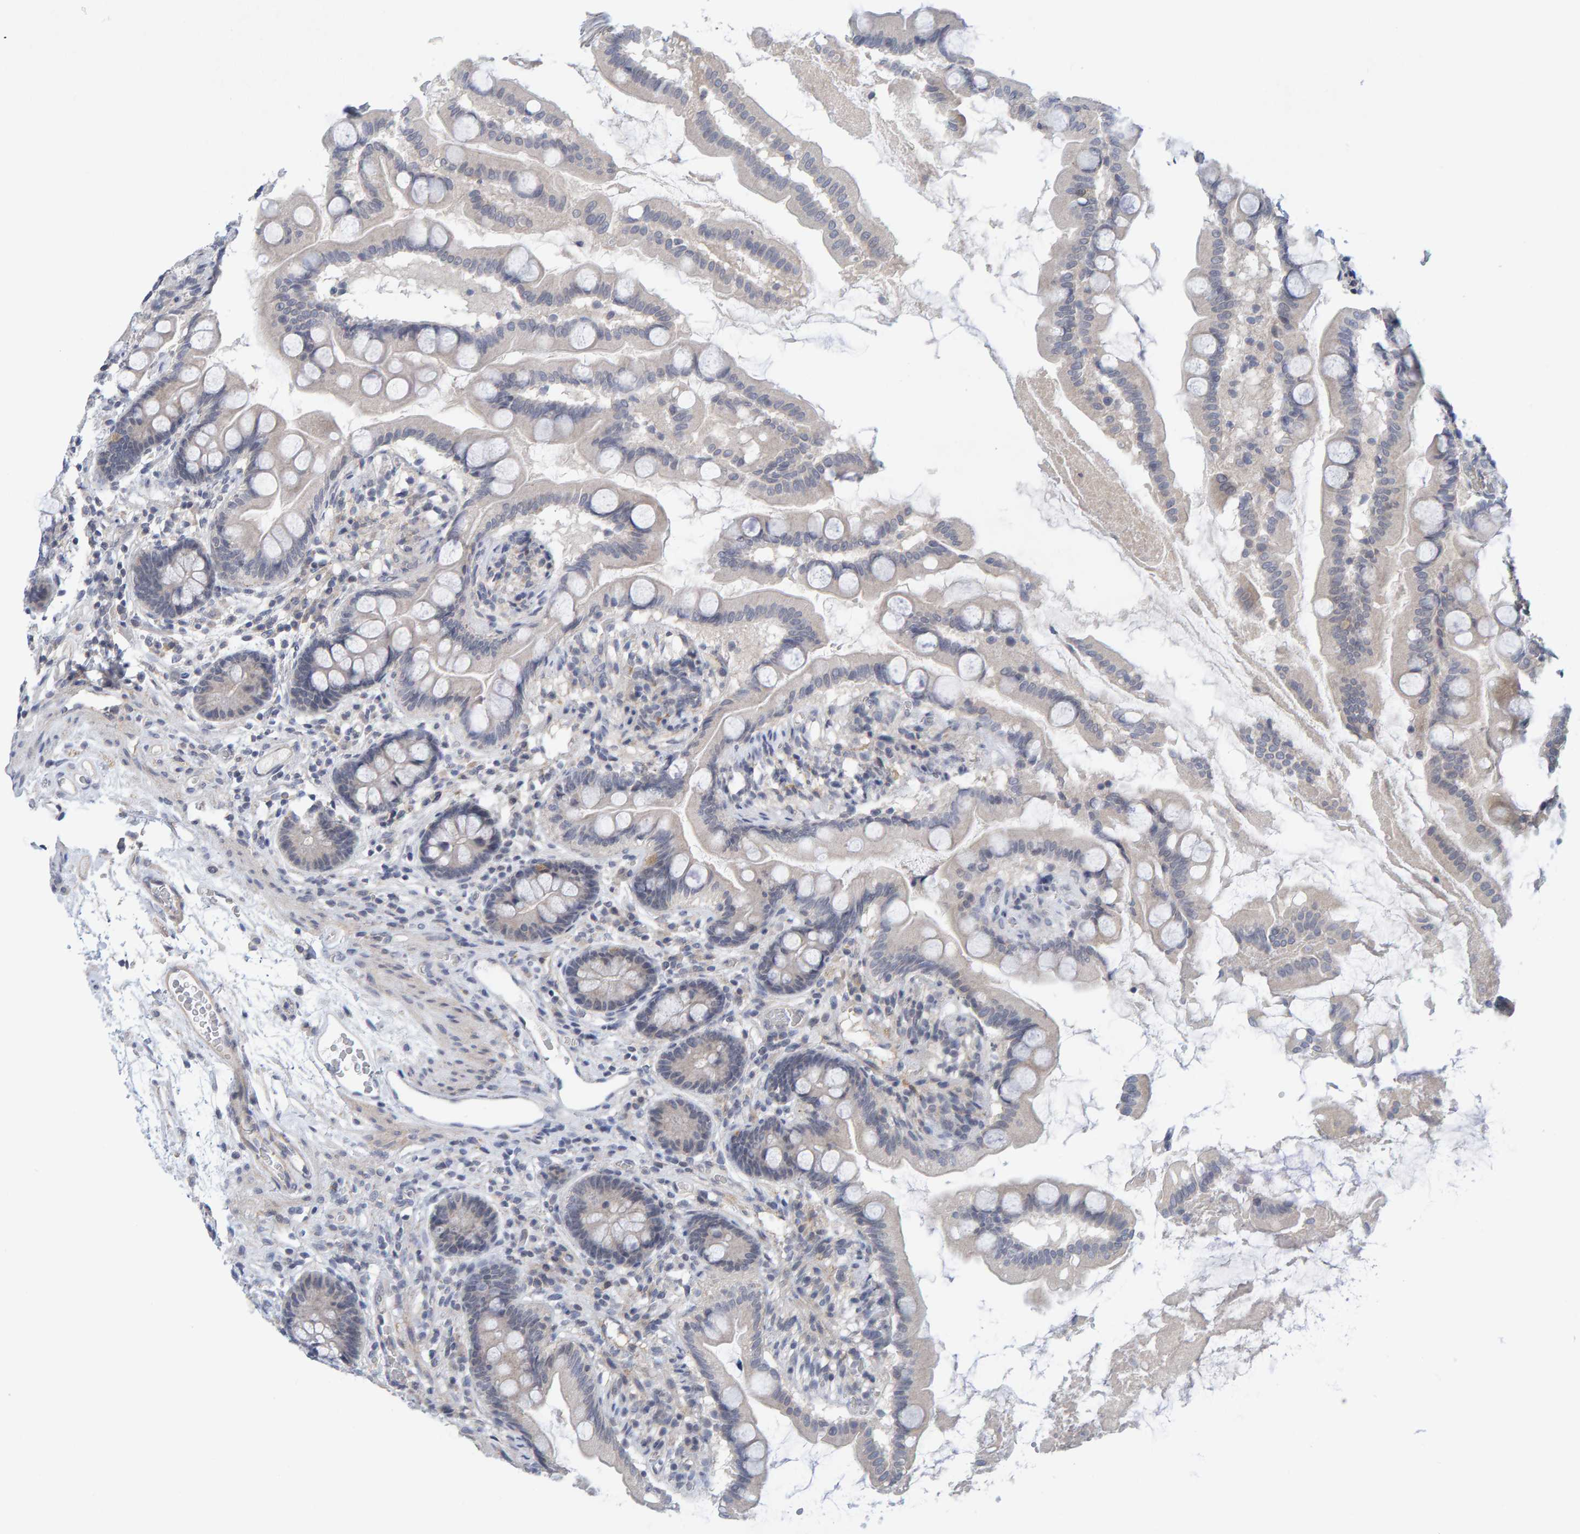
{"staining": {"intensity": "negative", "quantity": "none", "location": "none"}, "tissue": "small intestine", "cell_type": "Glandular cells", "image_type": "normal", "snomed": [{"axis": "morphology", "description": "Normal tissue, NOS"}, {"axis": "topography", "description": "Small intestine"}], "caption": "There is no significant expression in glandular cells of small intestine.", "gene": "CDH2", "patient": {"sex": "female", "age": 56}}